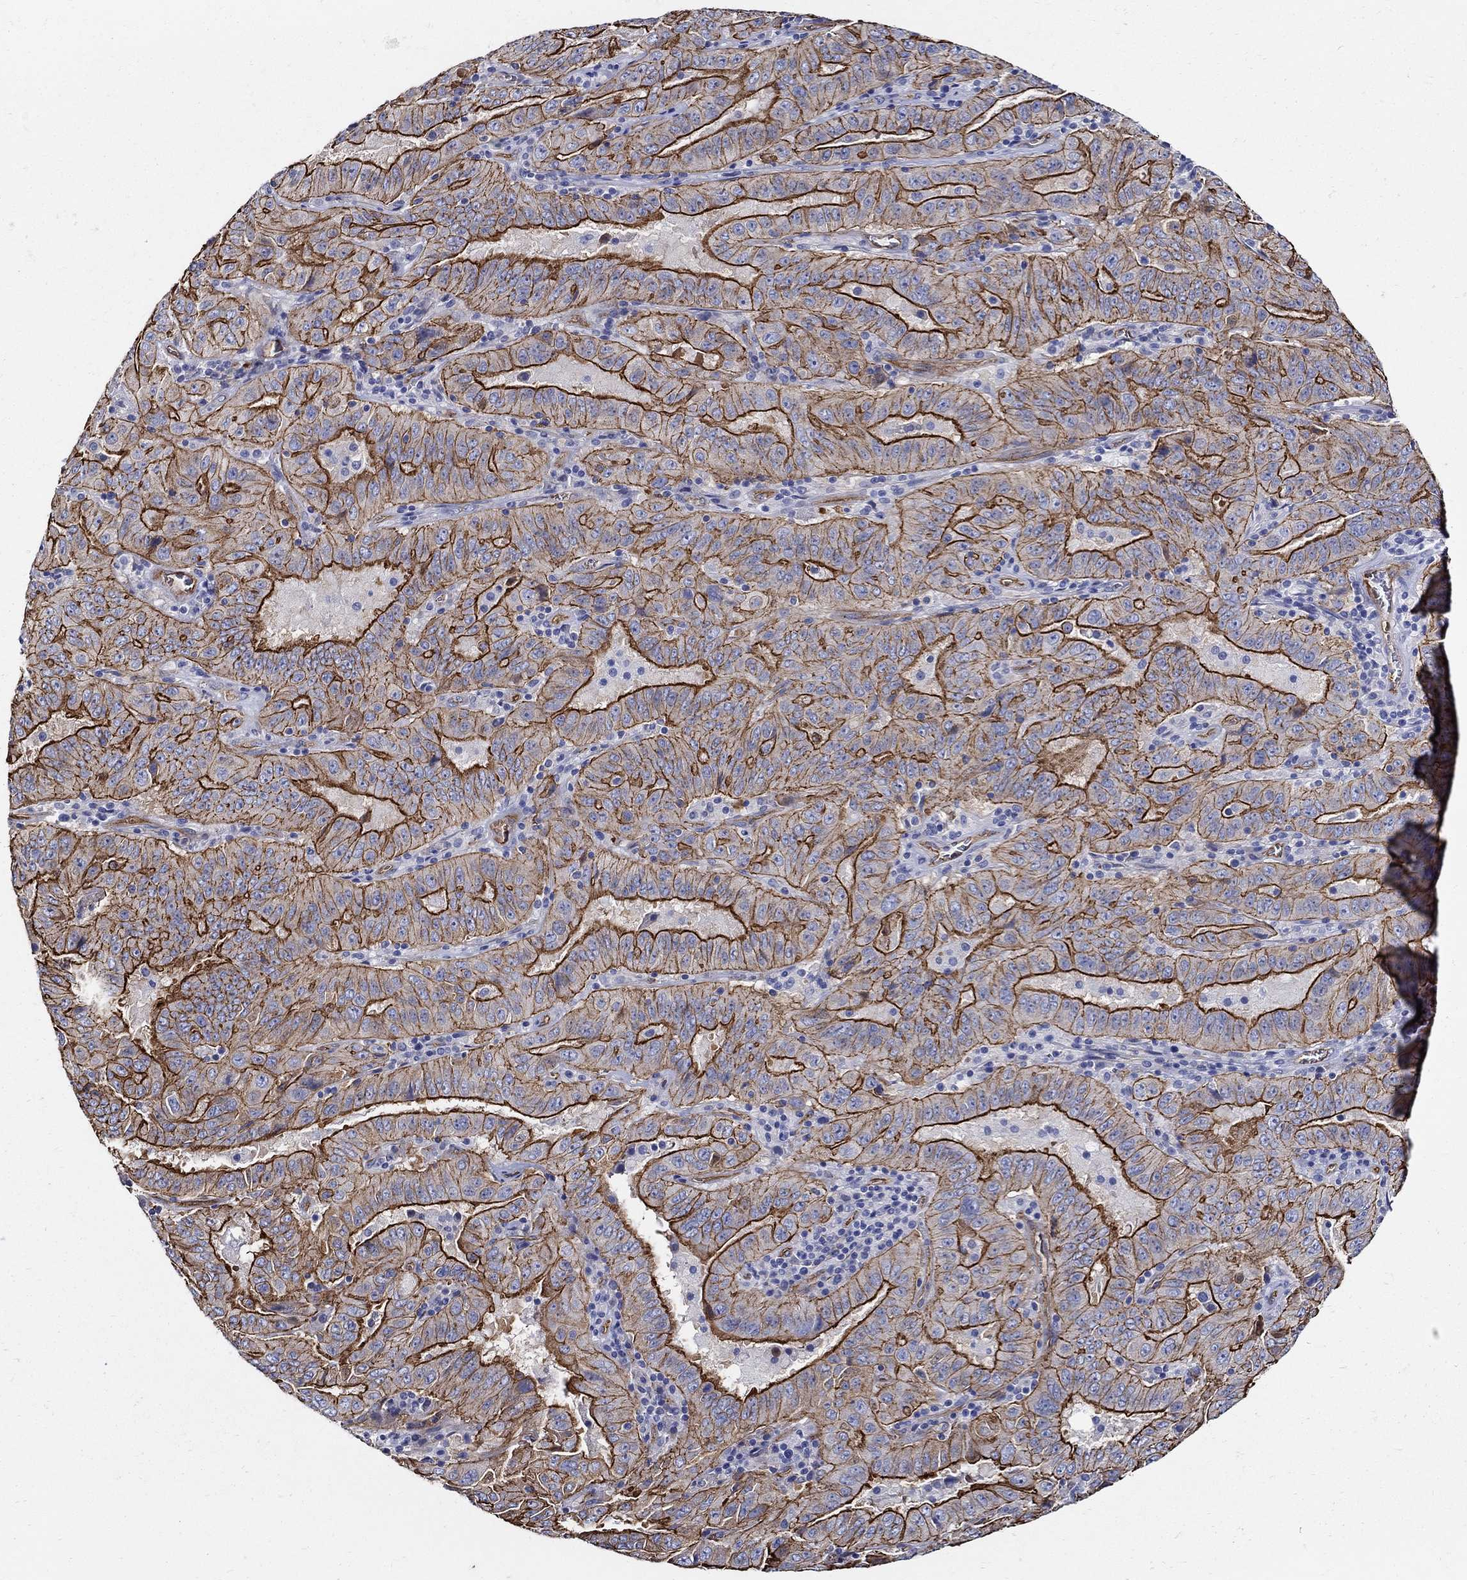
{"staining": {"intensity": "strong", "quantity": ">75%", "location": "cytoplasmic/membranous"}, "tissue": "pancreatic cancer", "cell_type": "Tumor cells", "image_type": "cancer", "snomed": [{"axis": "morphology", "description": "Adenocarcinoma, NOS"}, {"axis": "topography", "description": "Pancreas"}], "caption": "Protein expression analysis of human pancreatic adenocarcinoma reveals strong cytoplasmic/membranous expression in approximately >75% of tumor cells.", "gene": "APBB3", "patient": {"sex": "male", "age": 63}}